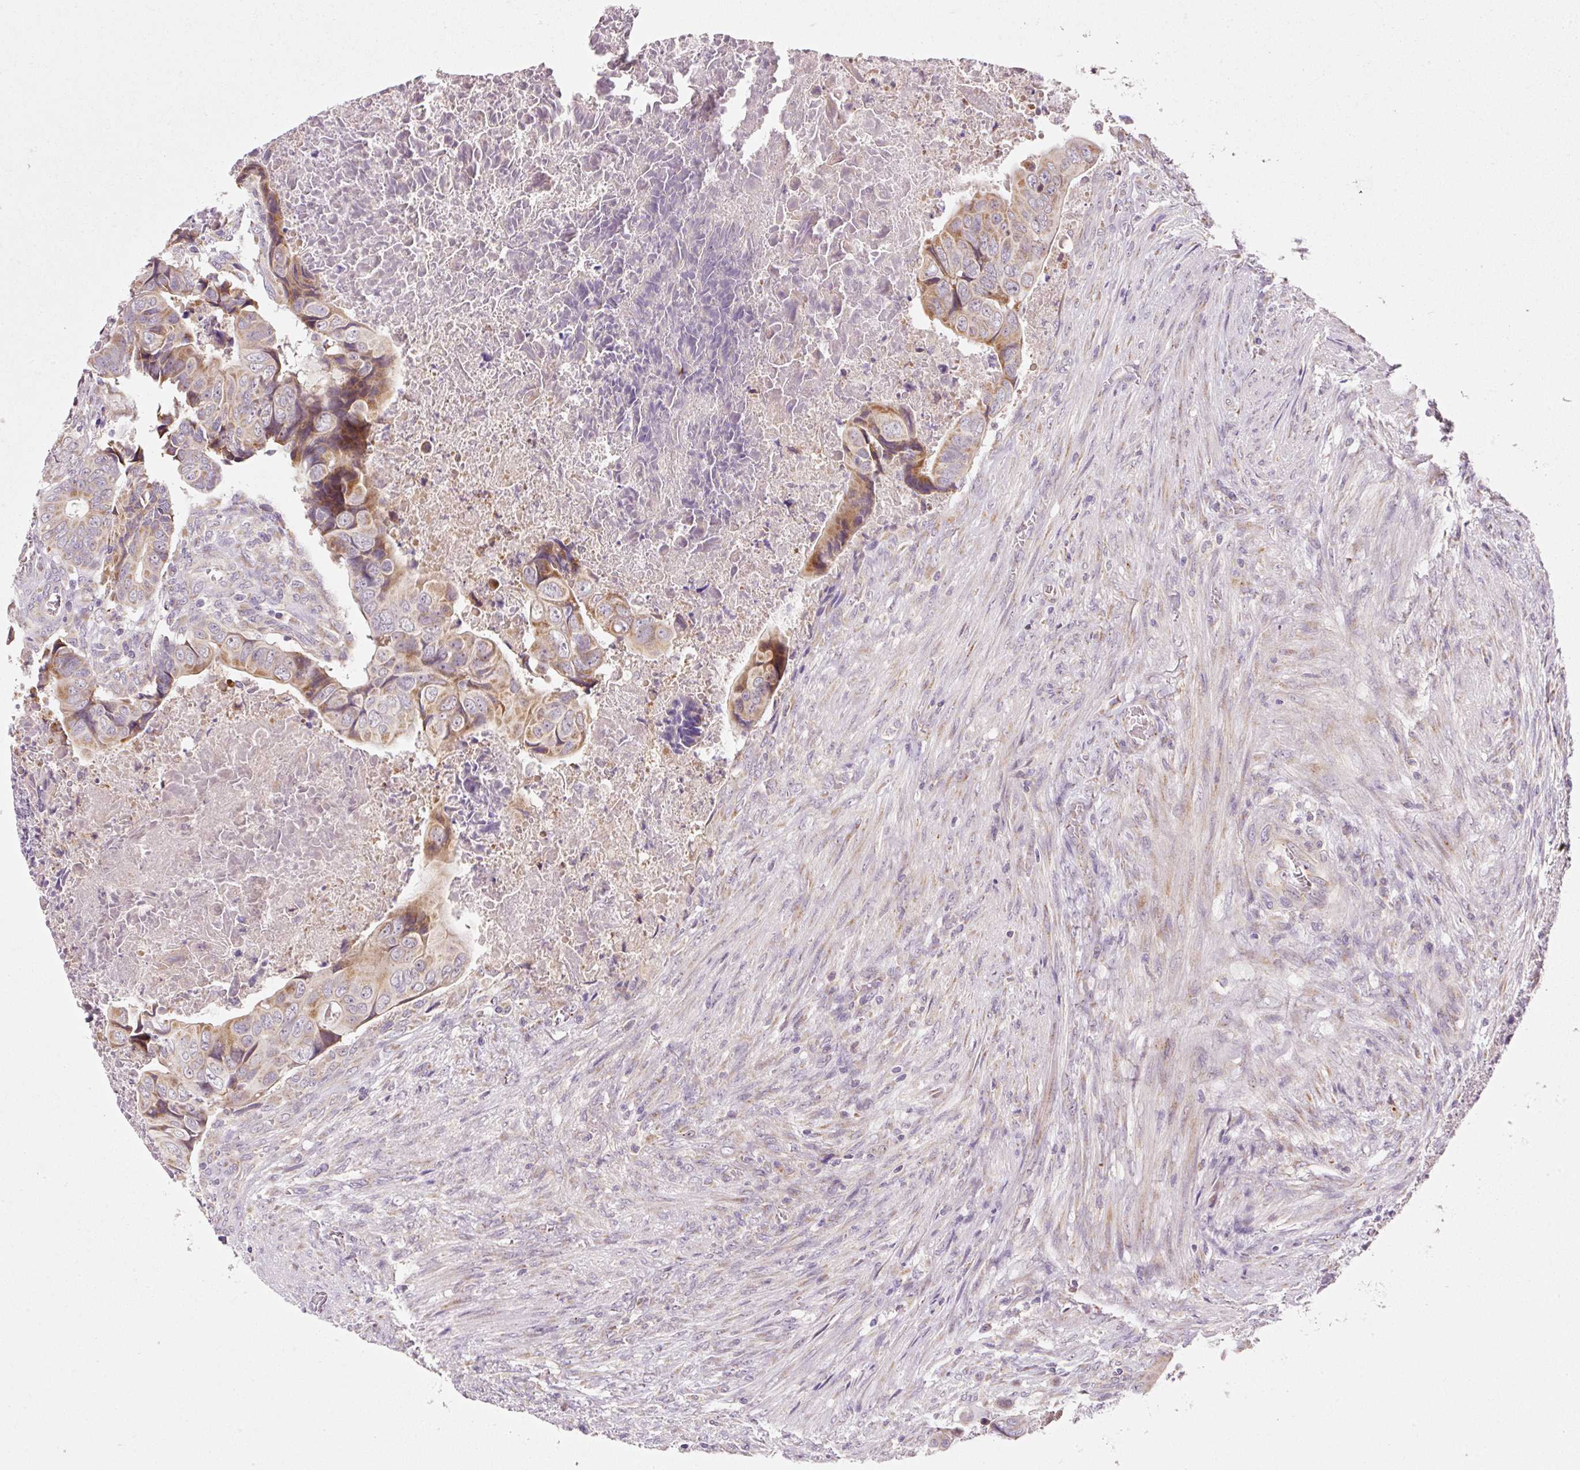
{"staining": {"intensity": "moderate", "quantity": ">75%", "location": "cytoplasmic/membranous"}, "tissue": "colorectal cancer", "cell_type": "Tumor cells", "image_type": "cancer", "snomed": [{"axis": "morphology", "description": "Adenocarcinoma, NOS"}, {"axis": "topography", "description": "Rectum"}], "caption": "Protein analysis of colorectal cancer tissue exhibits moderate cytoplasmic/membranous positivity in approximately >75% of tumor cells.", "gene": "FAM78B", "patient": {"sex": "female", "age": 78}}